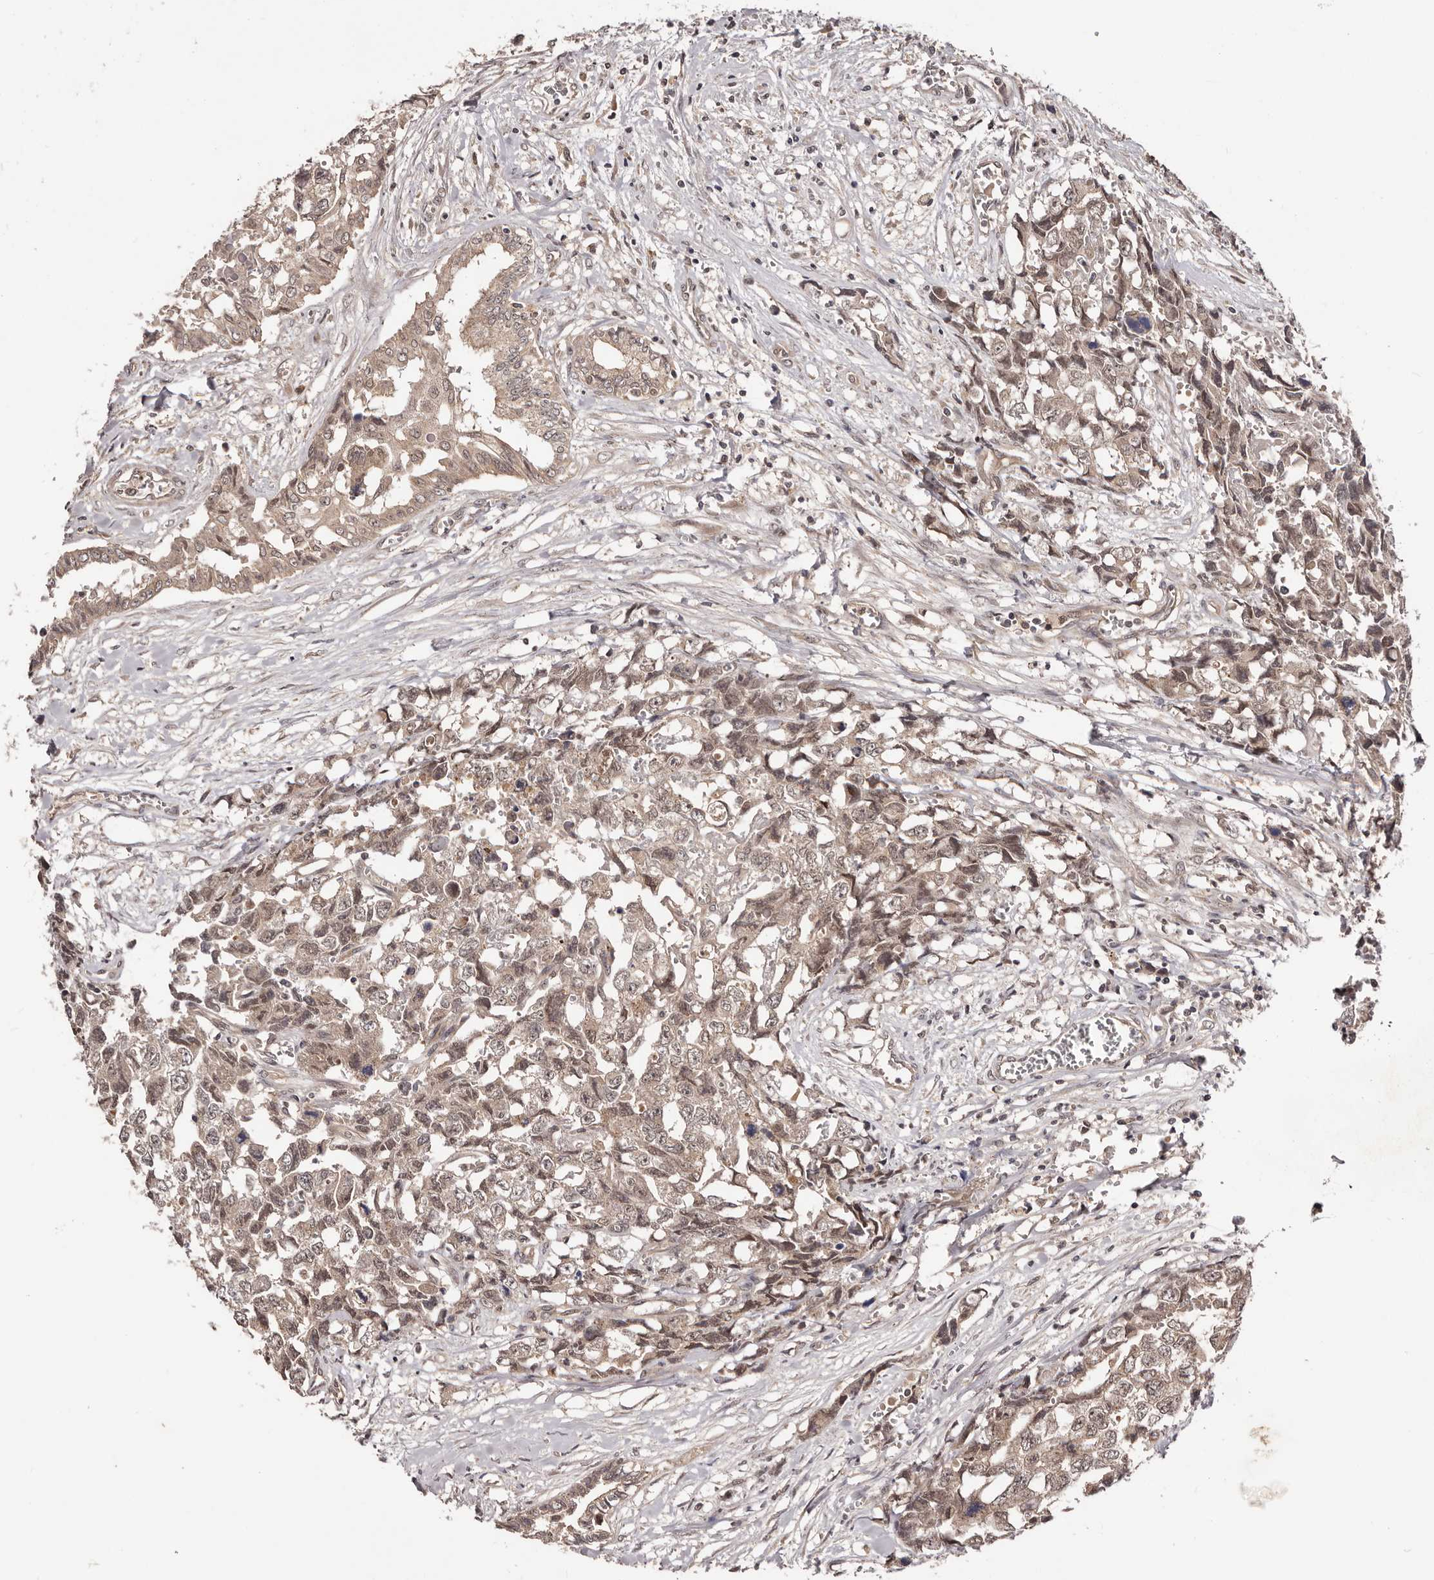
{"staining": {"intensity": "weak", "quantity": ">75%", "location": "cytoplasmic/membranous,nuclear"}, "tissue": "testis cancer", "cell_type": "Tumor cells", "image_type": "cancer", "snomed": [{"axis": "morphology", "description": "Carcinoma, Embryonal, NOS"}, {"axis": "topography", "description": "Testis"}], "caption": "Protein analysis of testis cancer tissue exhibits weak cytoplasmic/membranous and nuclear staining in about >75% of tumor cells. (DAB IHC, brown staining for protein, blue staining for nuclei).", "gene": "MDP1", "patient": {"sex": "male", "age": 31}}